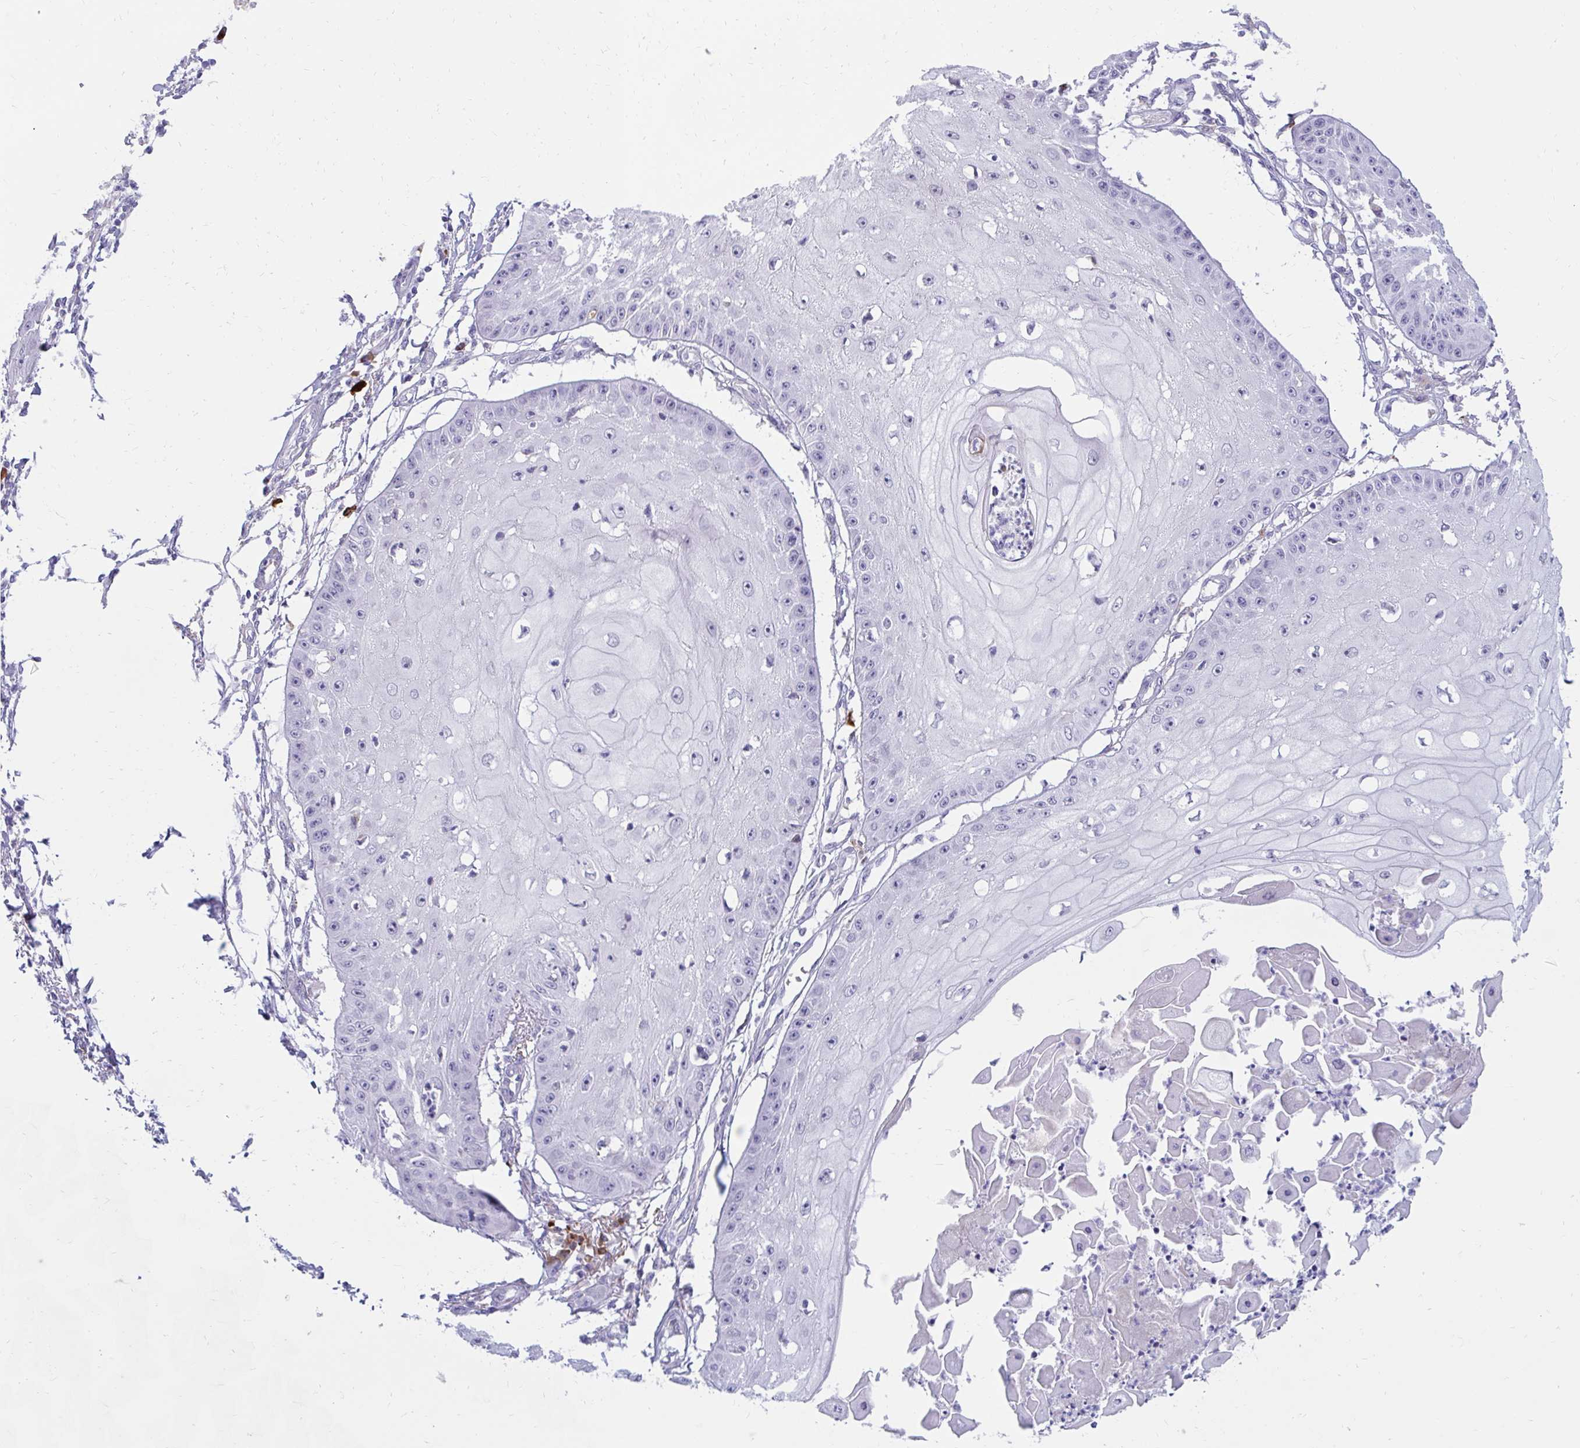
{"staining": {"intensity": "negative", "quantity": "none", "location": "none"}, "tissue": "skin cancer", "cell_type": "Tumor cells", "image_type": "cancer", "snomed": [{"axis": "morphology", "description": "Squamous cell carcinoma, NOS"}, {"axis": "topography", "description": "Skin"}], "caption": "Immunohistochemistry of skin cancer (squamous cell carcinoma) exhibits no expression in tumor cells. Nuclei are stained in blue.", "gene": "FAM219B", "patient": {"sex": "male", "age": 70}}